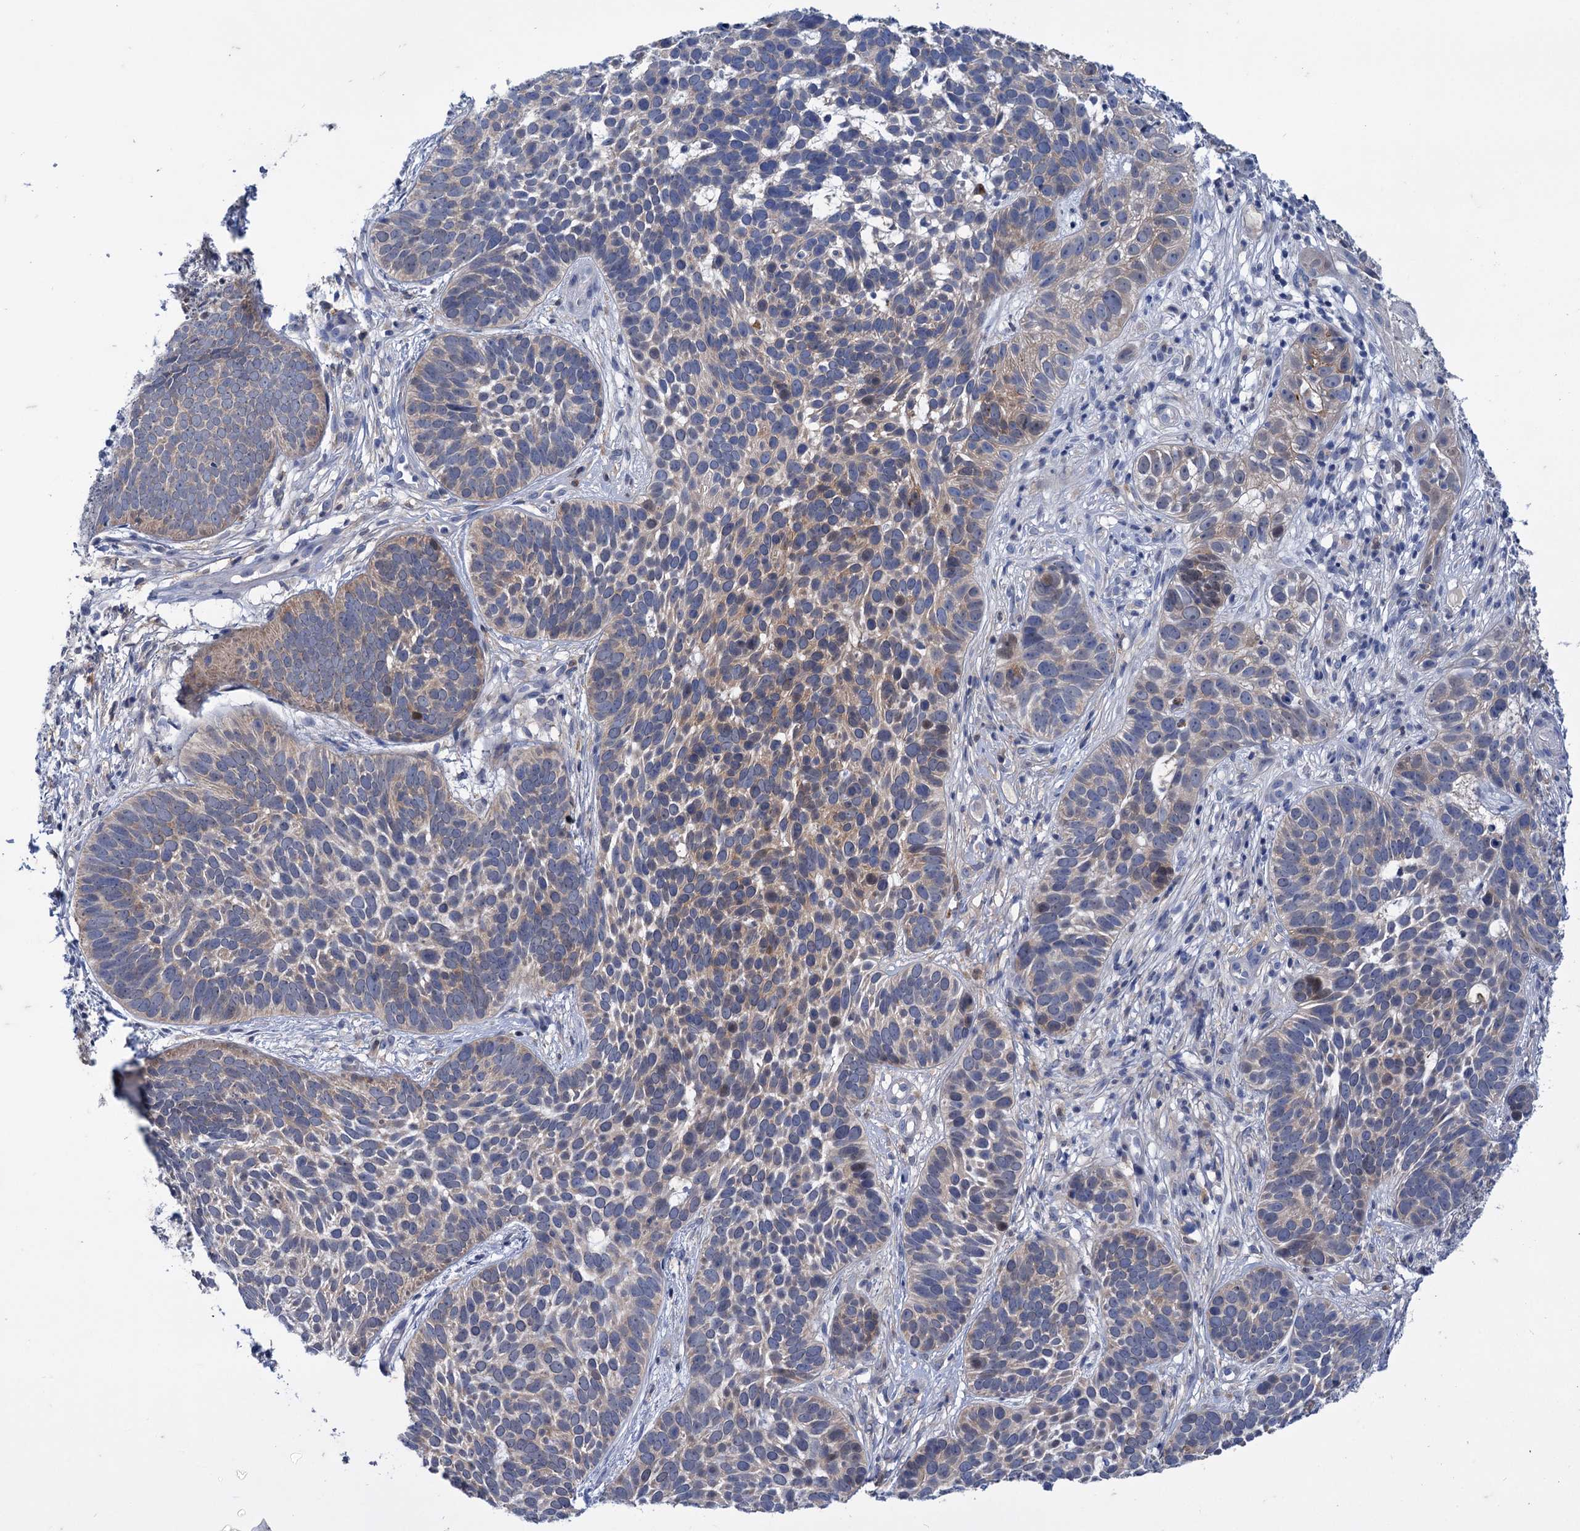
{"staining": {"intensity": "weak", "quantity": "25%-75%", "location": "cytoplasmic/membranous"}, "tissue": "skin cancer", "cell_type": "Tumor cells", "image_type": "cancer", "snomed": [{"axis": "morphology", "description": "Basal cell carcinoma"}, {"axis": "topography", "description": "Skin"}], "caption": "IHC micrograph of human skin basal cell carcinoma stained for a protein (brown), which exhibits low levels of weak cytoplasmic/membranous staining in approximately 25%-75% of tumor cells.", "gene": "MID1IP1", "patient": {"sex": "male", "age": 89}}